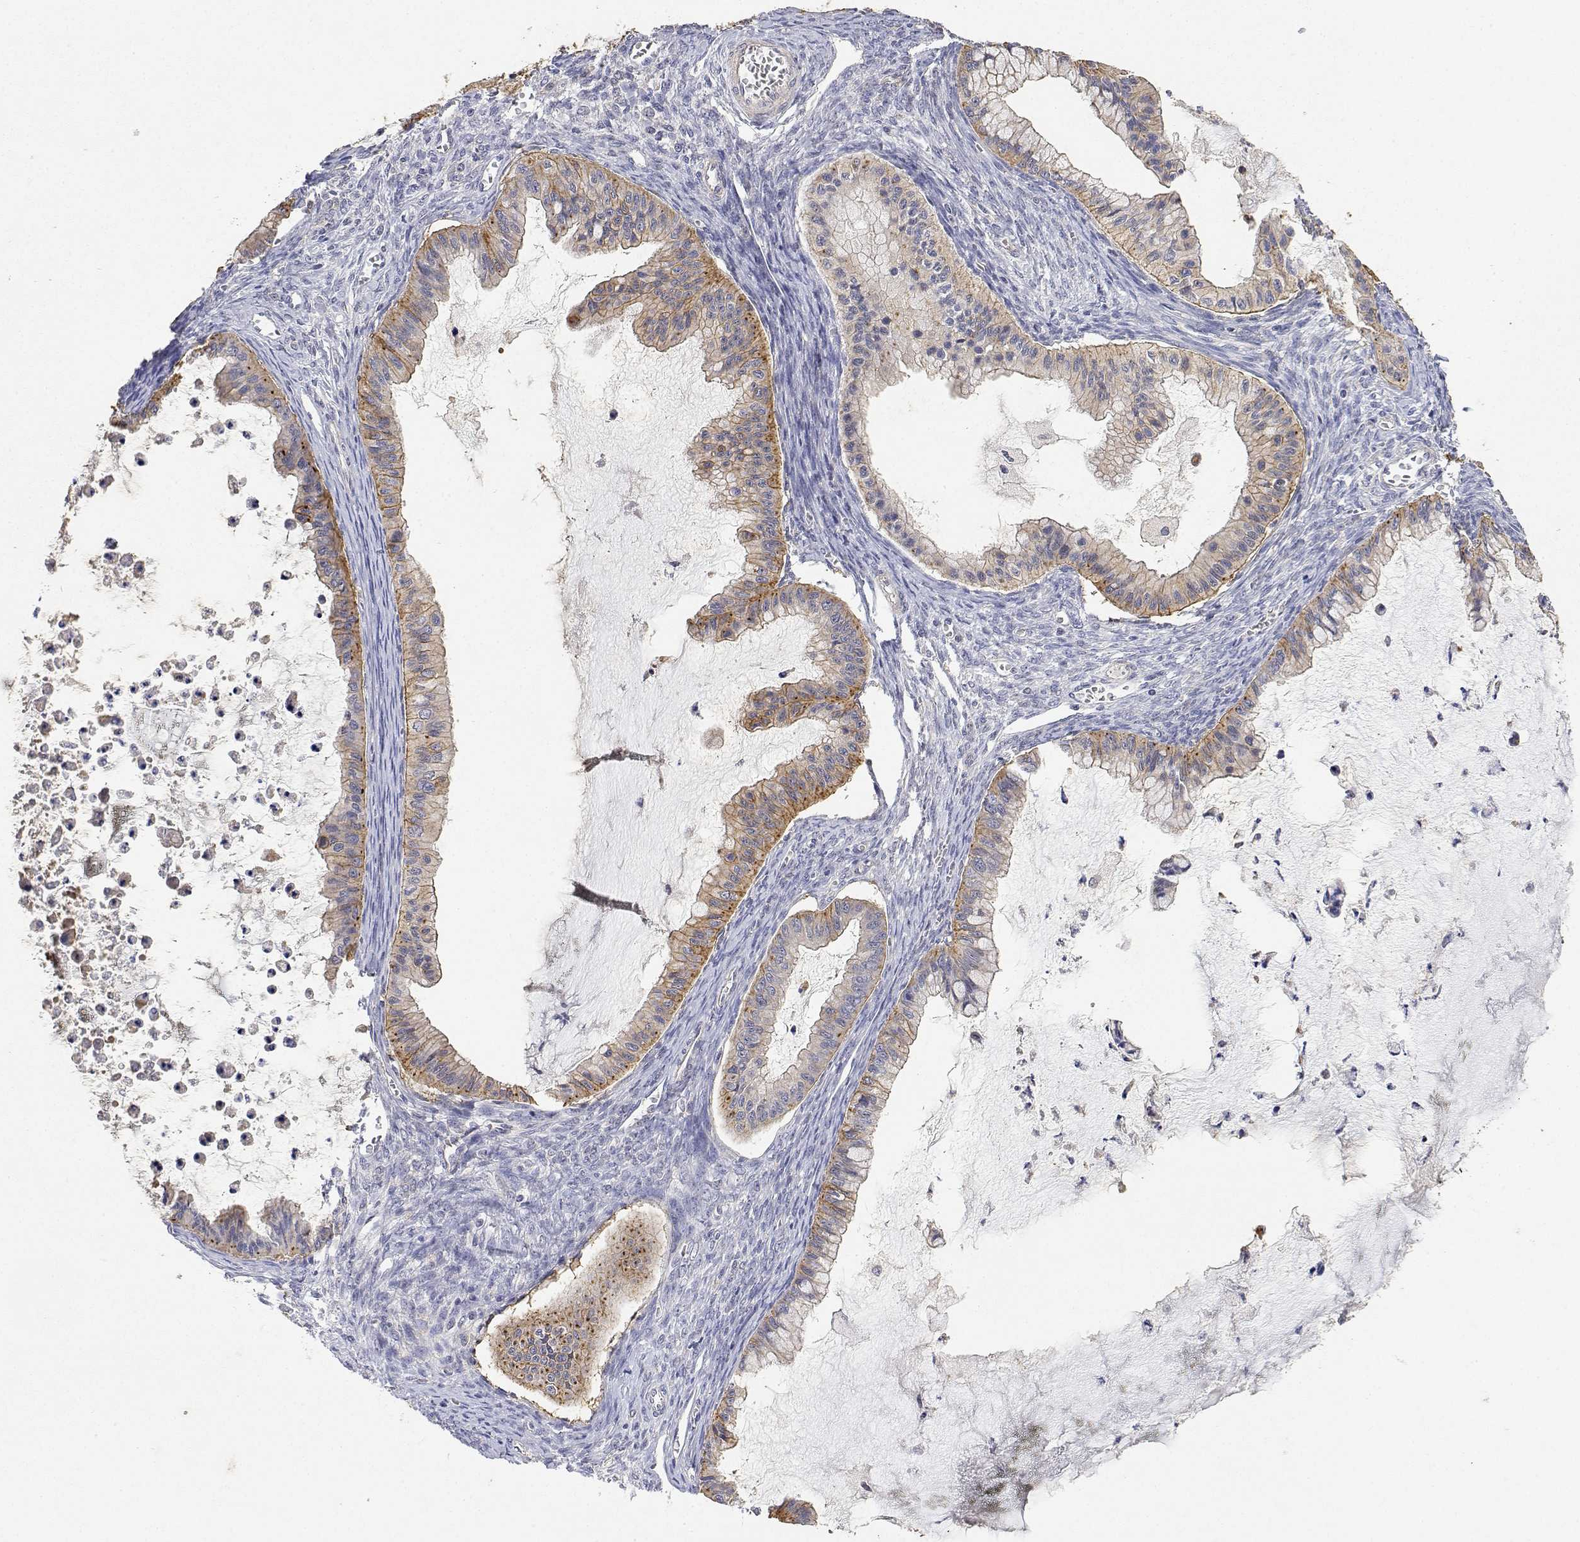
{"staining": {"intensity": "weak", "quantity": "25%-75%", "location": "cytoplasmic/membranous"}, "tissue": "ovarian cancer", "cell_type": "Tumor cells", "image_type": "cancer", "snomed": [{"axis": "morphology", "description": "Cystadenocarcinoma, mucinous, NOS"}, {"axis": "topography", "description": "Ovary"}], "caption": "This photomicrograph shows mucinous cystadenocarcinoma (ovarian) stained with immunohistochemistry to label a protein in brown. The cytoplasmic/membranous of tumor cells show weak positivity for the protein. Nuclei are counter-stained blue.", "gene": "LONRF3", "patient": {"sex": "female", "age": 72}}